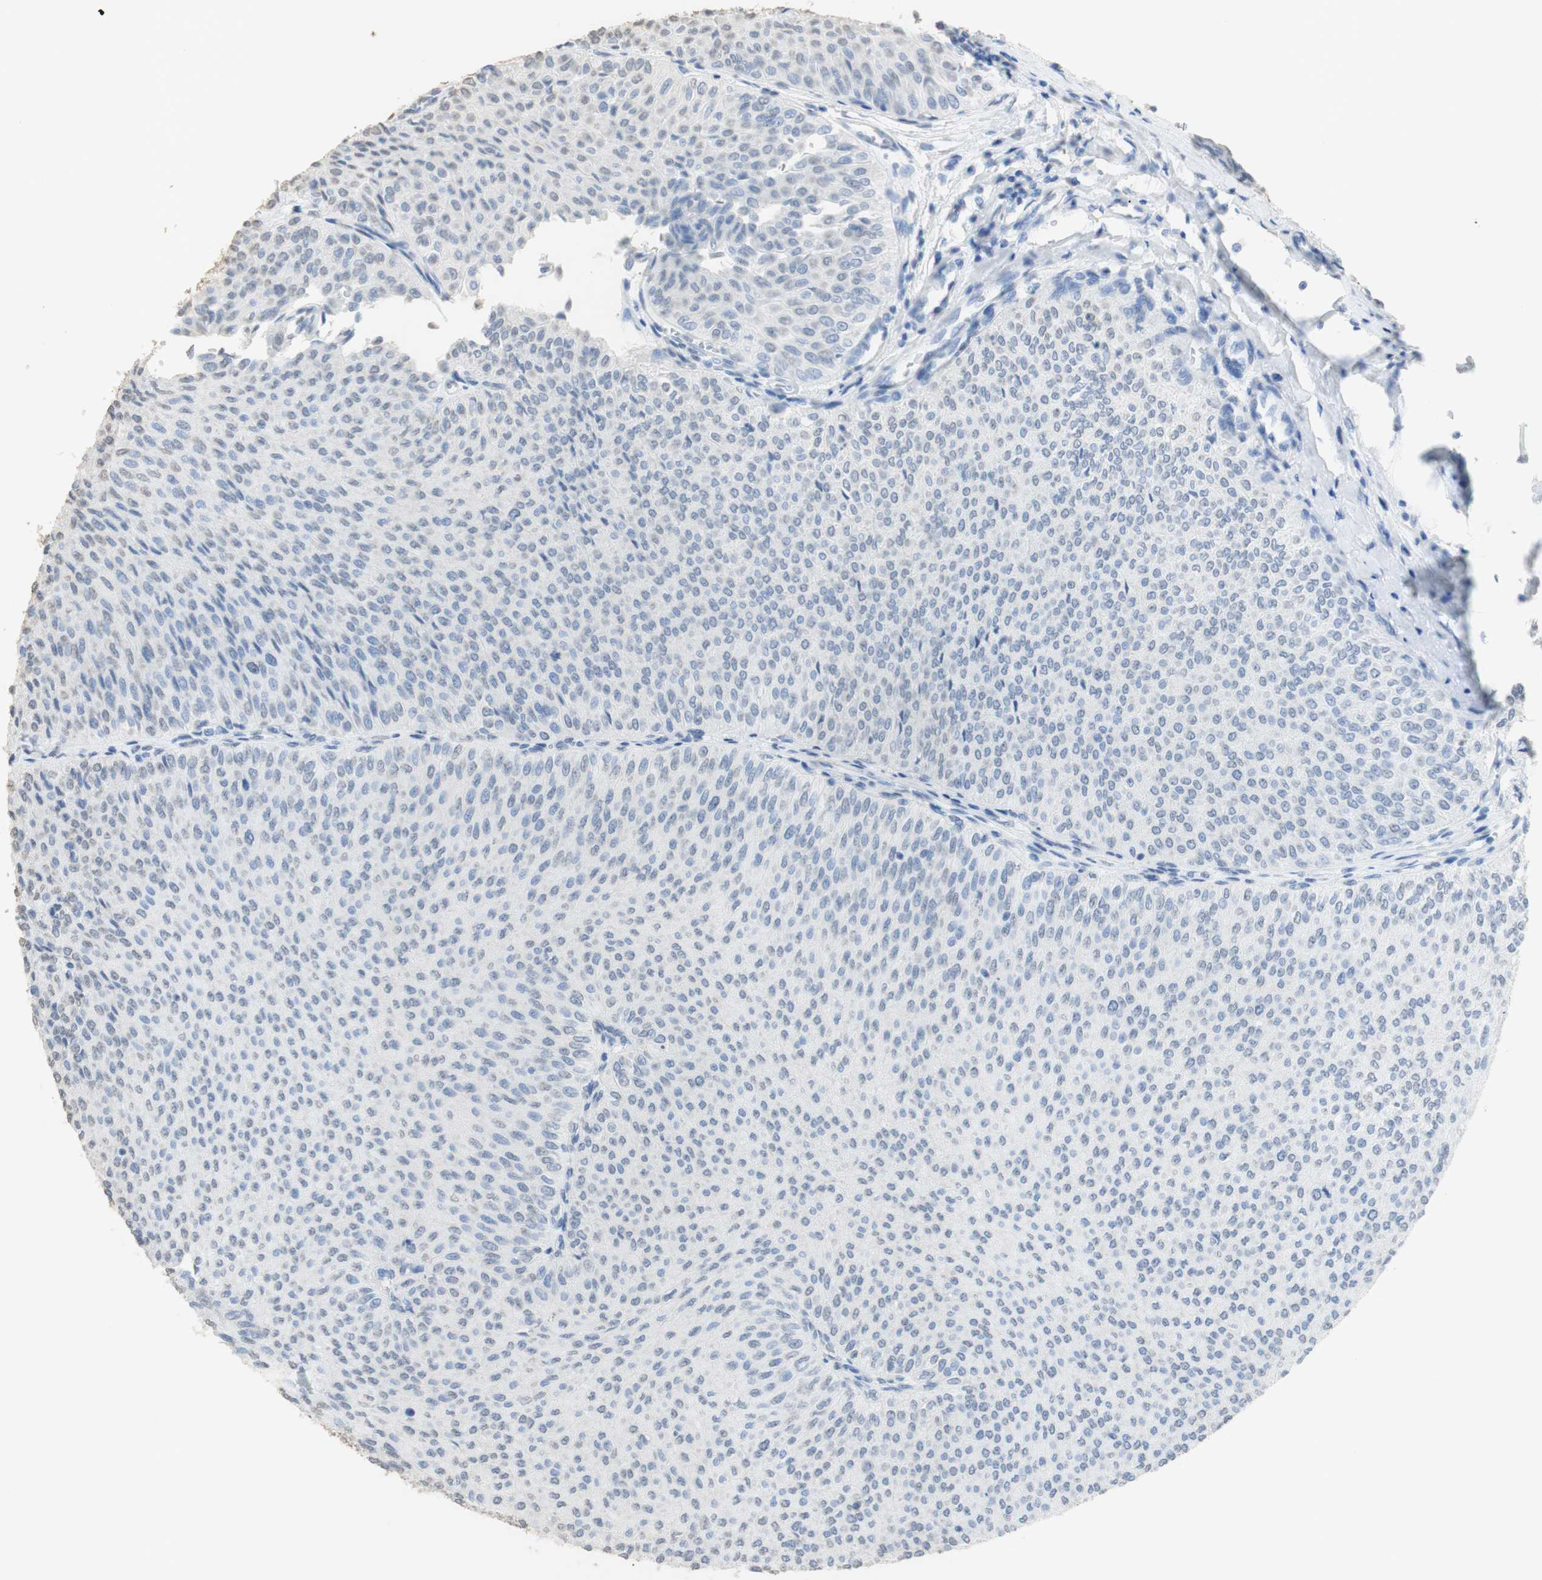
{"staining": {"intensity": "negative", "quantity": "none", "location": "none"}, "tissue": "urothelial cancer", "cell_type": "Tumor cells", "image_type": "cancer", "snomed": [{"axis": "morphology", "description": "Urothelial carcinoma, Low grade"}, {"axis": "topography", "description": "Urinary bladder"}], "caption": "The IHC photomicrograph has no significant staining in tumor cells of urothelial carcinoma (low-grade) tissue.", "gene": "L1CAM", "patient": {"sex": "male", "age": 78}}